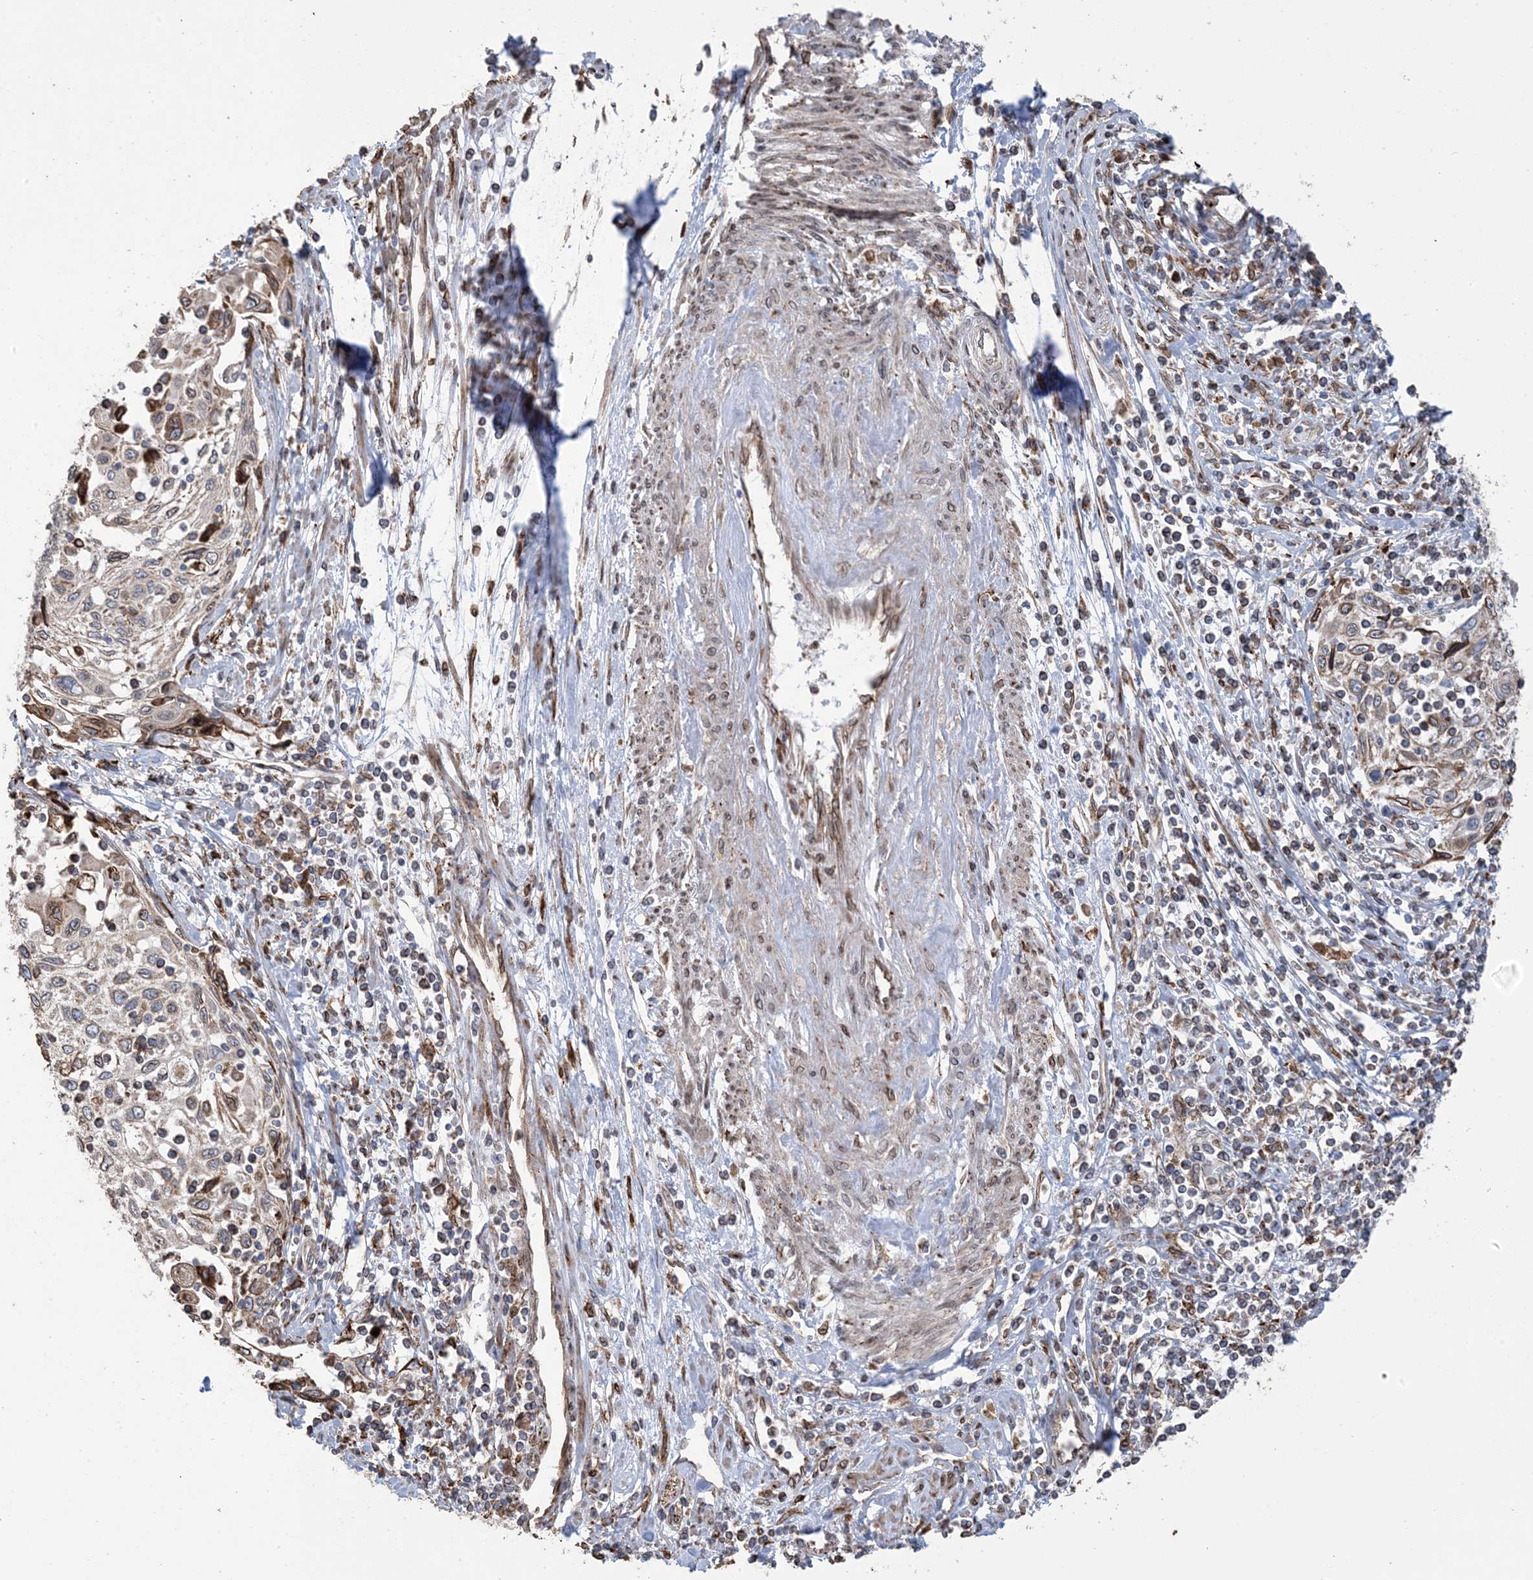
{"staining": {"intensity": "weak", "quantity": "<25%", "location": "cytoplasmic/membranous"}, "tissue": "cervical cancer", "cell_type": "Tumor cells", "image_type": "cancer", "snomed": [{"axis": "morphology", "description": "Squamous cell carcinoma, NOS"}, {"axis": "topography", "description": "Cervix"}], "caption": "The photomicrograph shows no staining of tumor cells in cervical cancer (squamous cell carcinoma).", "gene": "SHANK1", "patient": {"sex": "female", "age": 70}}